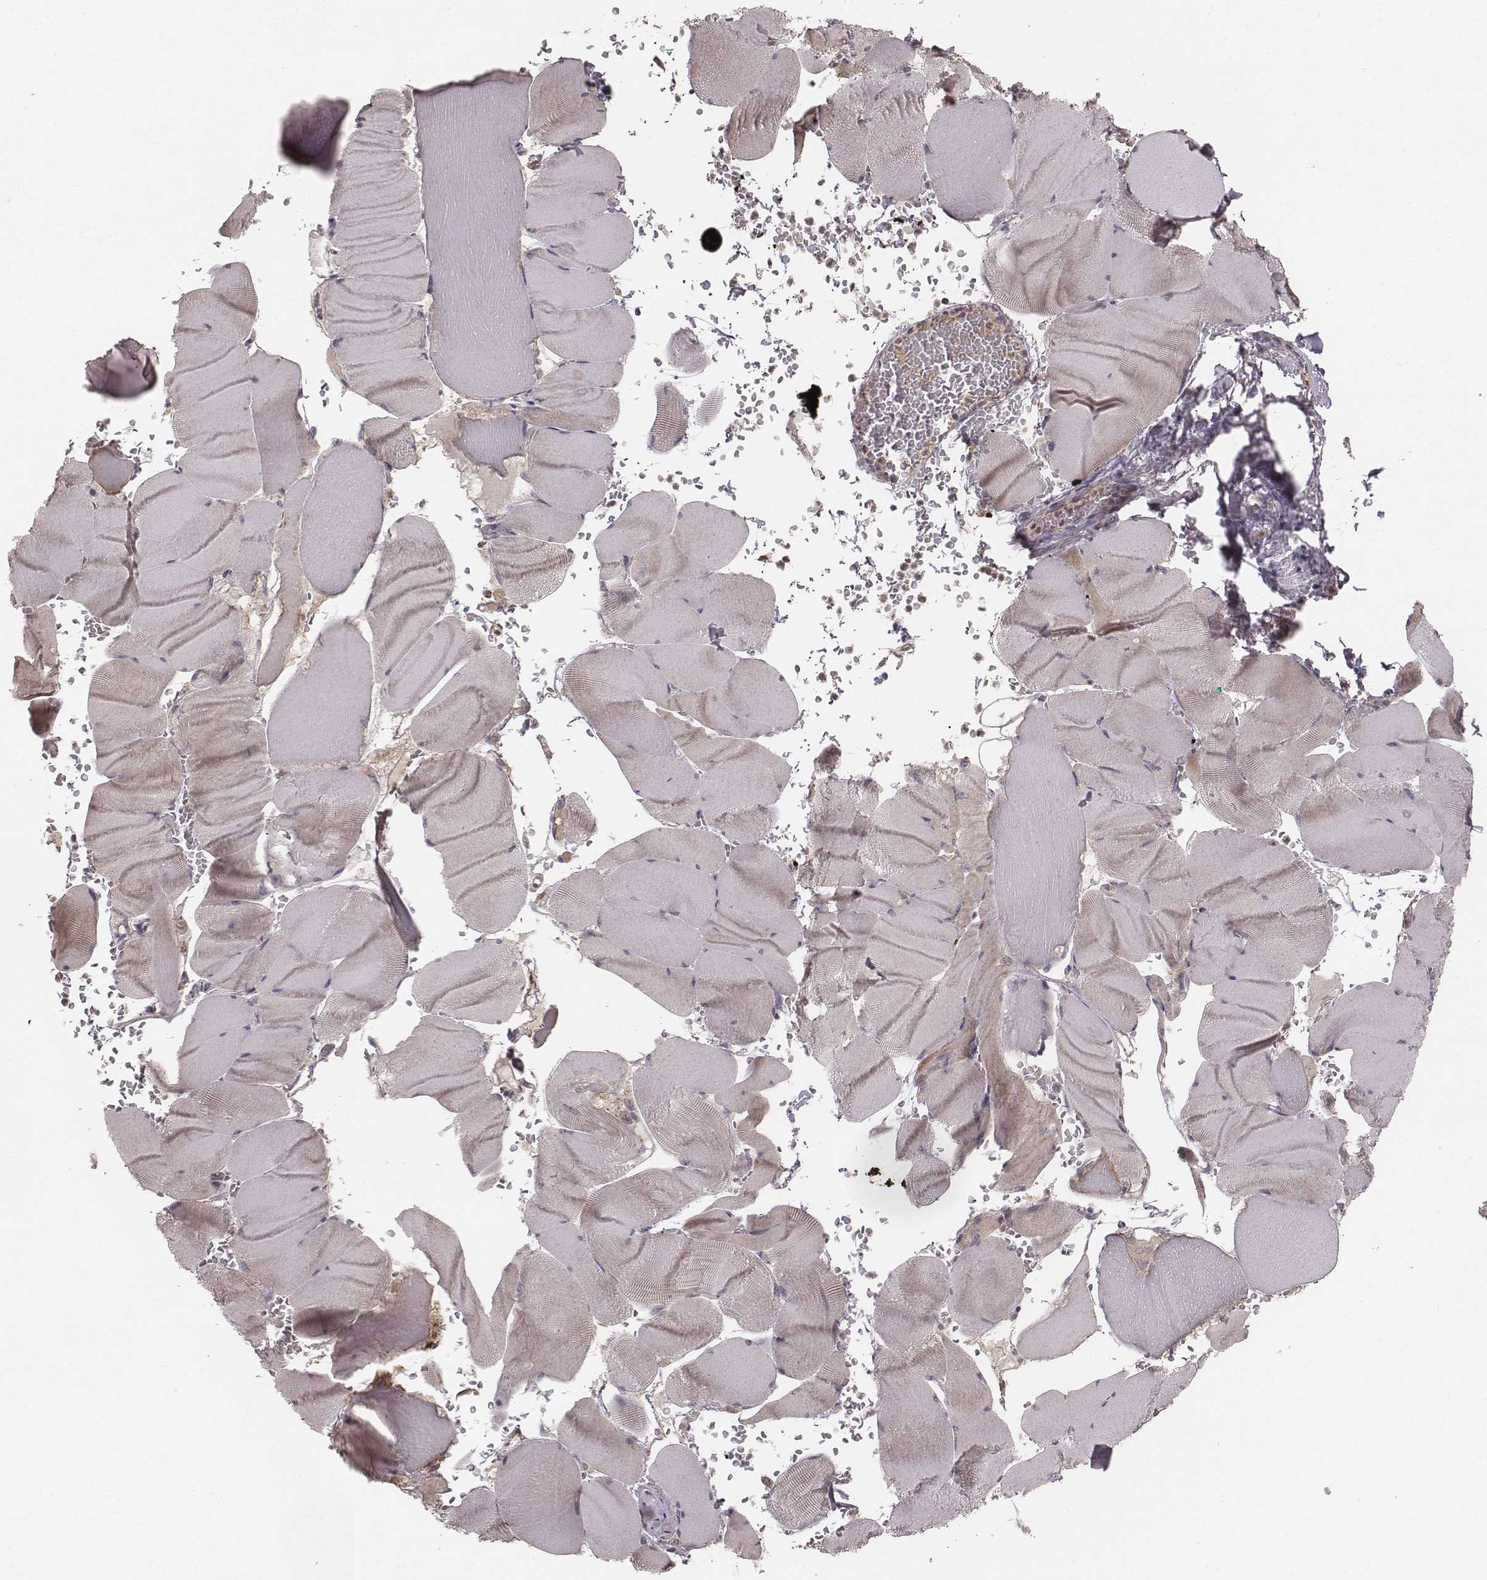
{"staining": {"intensity": "moderate", "quantity": "<25%", "location": "cytoplasmic/membranous"}, "tissue": "skeletal muscle", "cell_type": "Myocytes", "image_type": "normal", "snomed": [{"axis": "morphology", "description": "Normal tissue, NOS"}, {"axis": "topography", "description": "Skeletal muscle"}], "caption": "This photomicrograph demonstrates immunohistochemistry staining of normal skeletal muscle, with low moderate cytoplasmic/membranous positivity in approximately <25% of myocytes.", "gene": "PDCD2L", "patient": {"sex": "male", "age": 56}}